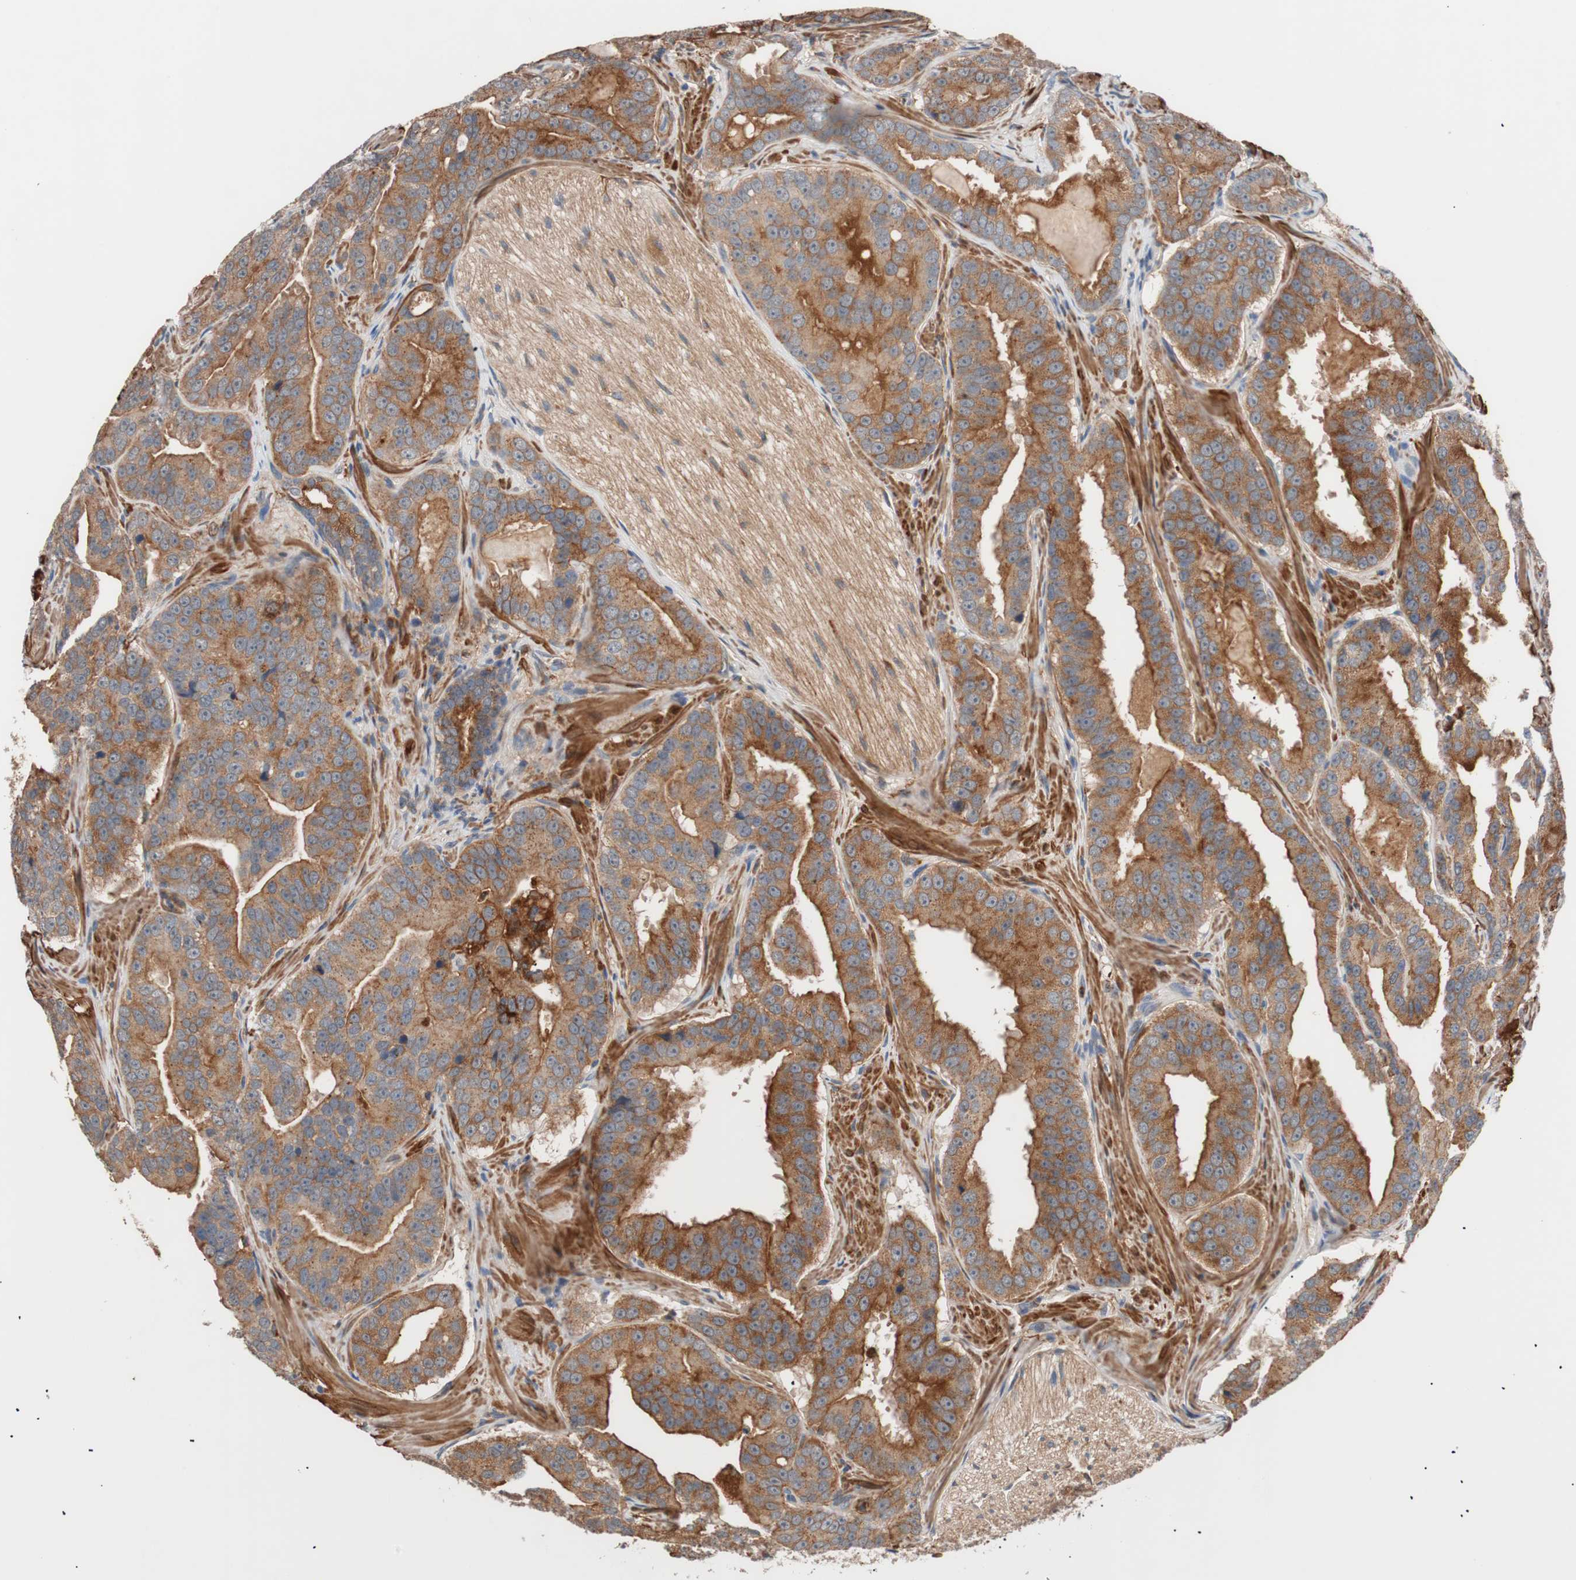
{"staining": {"intensity": "moderate", "quantity": ">75%", "location": "cytoplasmic/membranous"}, "tissue": "prostate cancer", "cell_type": "Tumor cells", "image_type": "cancer", "snomed": [{"axis": "morphology", "description": "Adenocarcinoma, Low grade"}, {"axis": "topography", "description": "Prostate"}], "caption": "Immunohistochemical staining of prostate cancer (low-grade adenocarcinoma) demonstrates medium levels of moderate cytoplasmic/membranous positivity in approximately >75% of tumor cells.", "gene": "LITAF", "patient": {"sex": "male", "age": 59}}